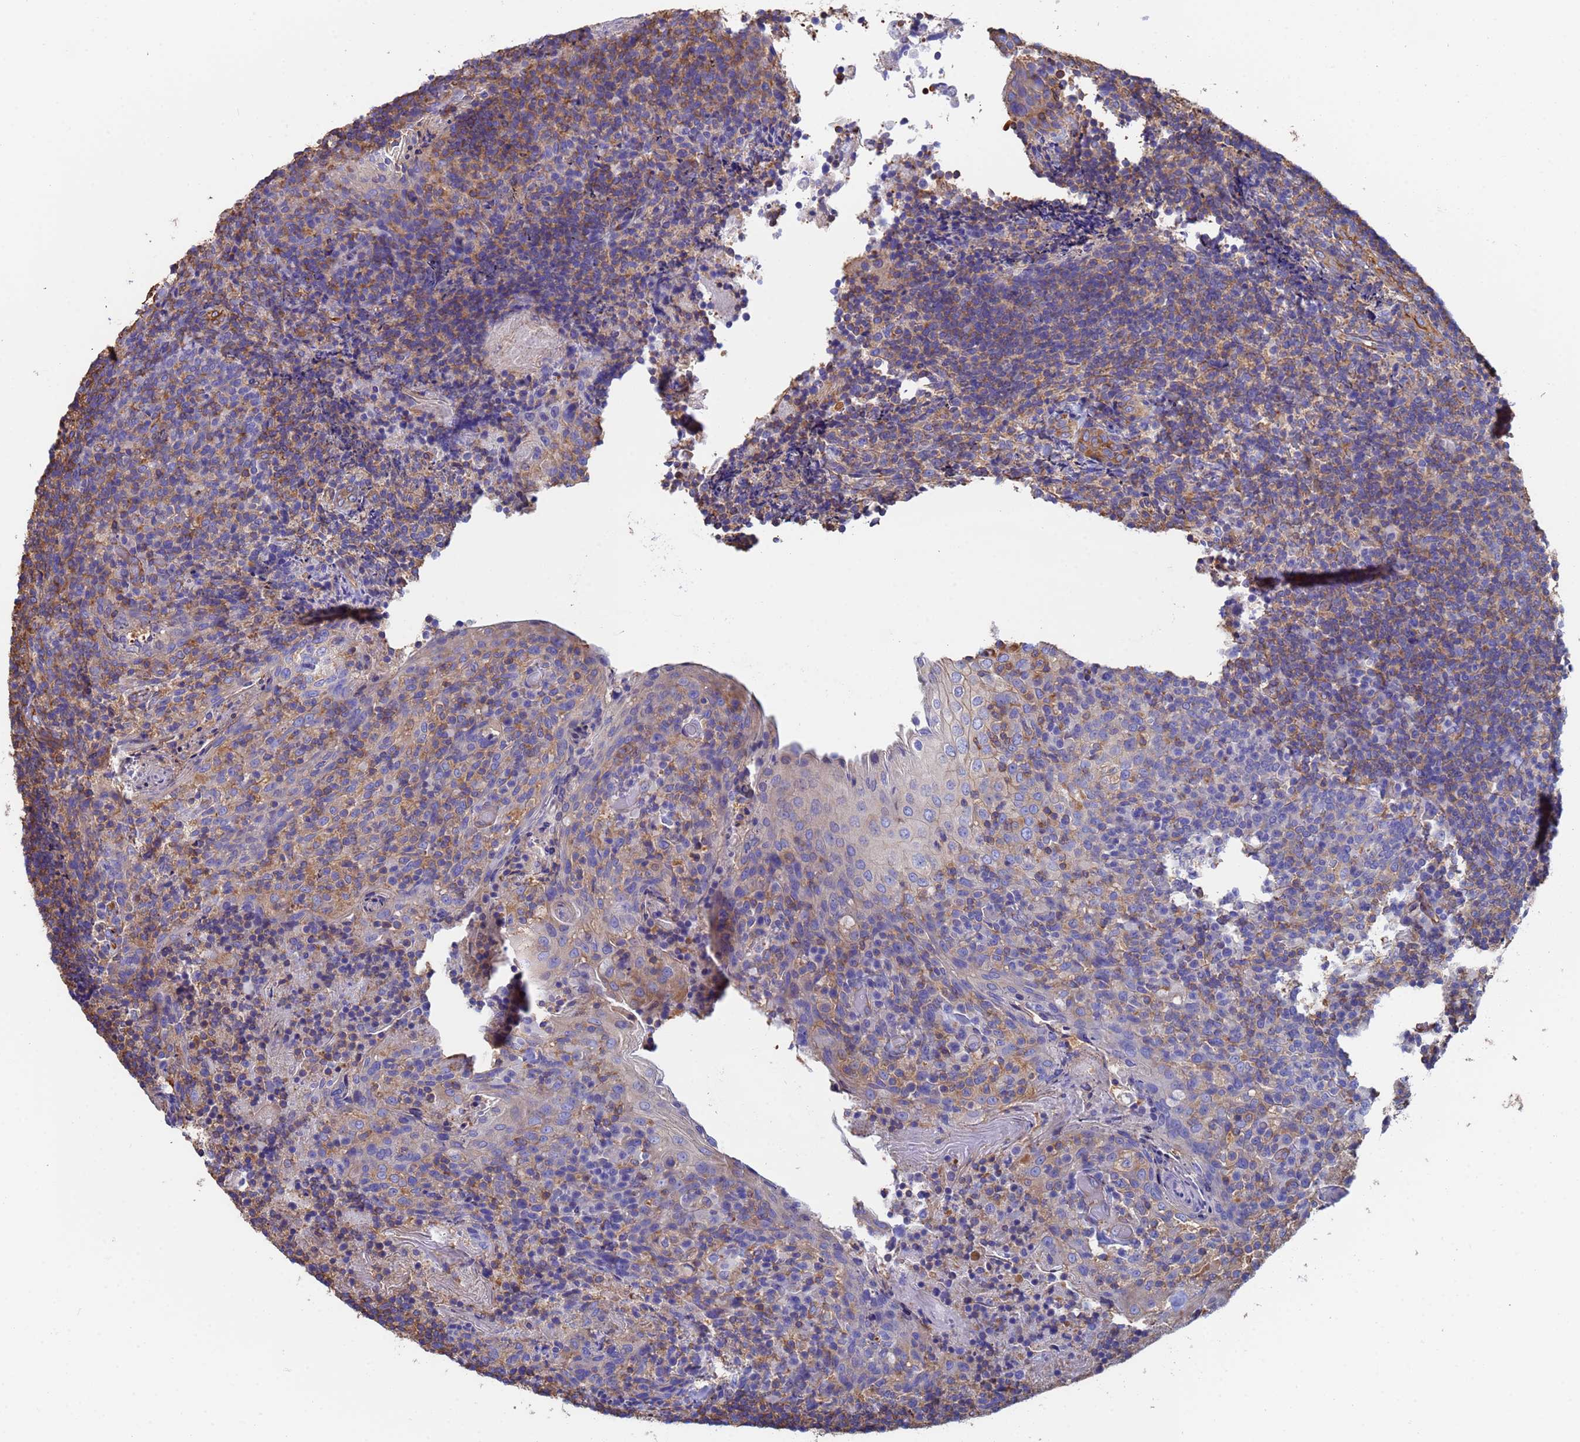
{"staining": {"intensity": "weak", "quantity": "<25%", "location": "cytoplasmic/membranous"}, "tissue": "tonsil", "cell_type": "Germinal center cells", "image_type": "normal", "snomed": [{"axis": "morphology", "description": "Normal tissue, NOS"}, {"axis": "topography", "description": "Tonsil"}], "caption": "The immunohistochemistry histopathology image has no significant staining in germinal center cells of tonsil.", "gene": "MYL12A", "patient": {"sex": "female", "age": 10}}